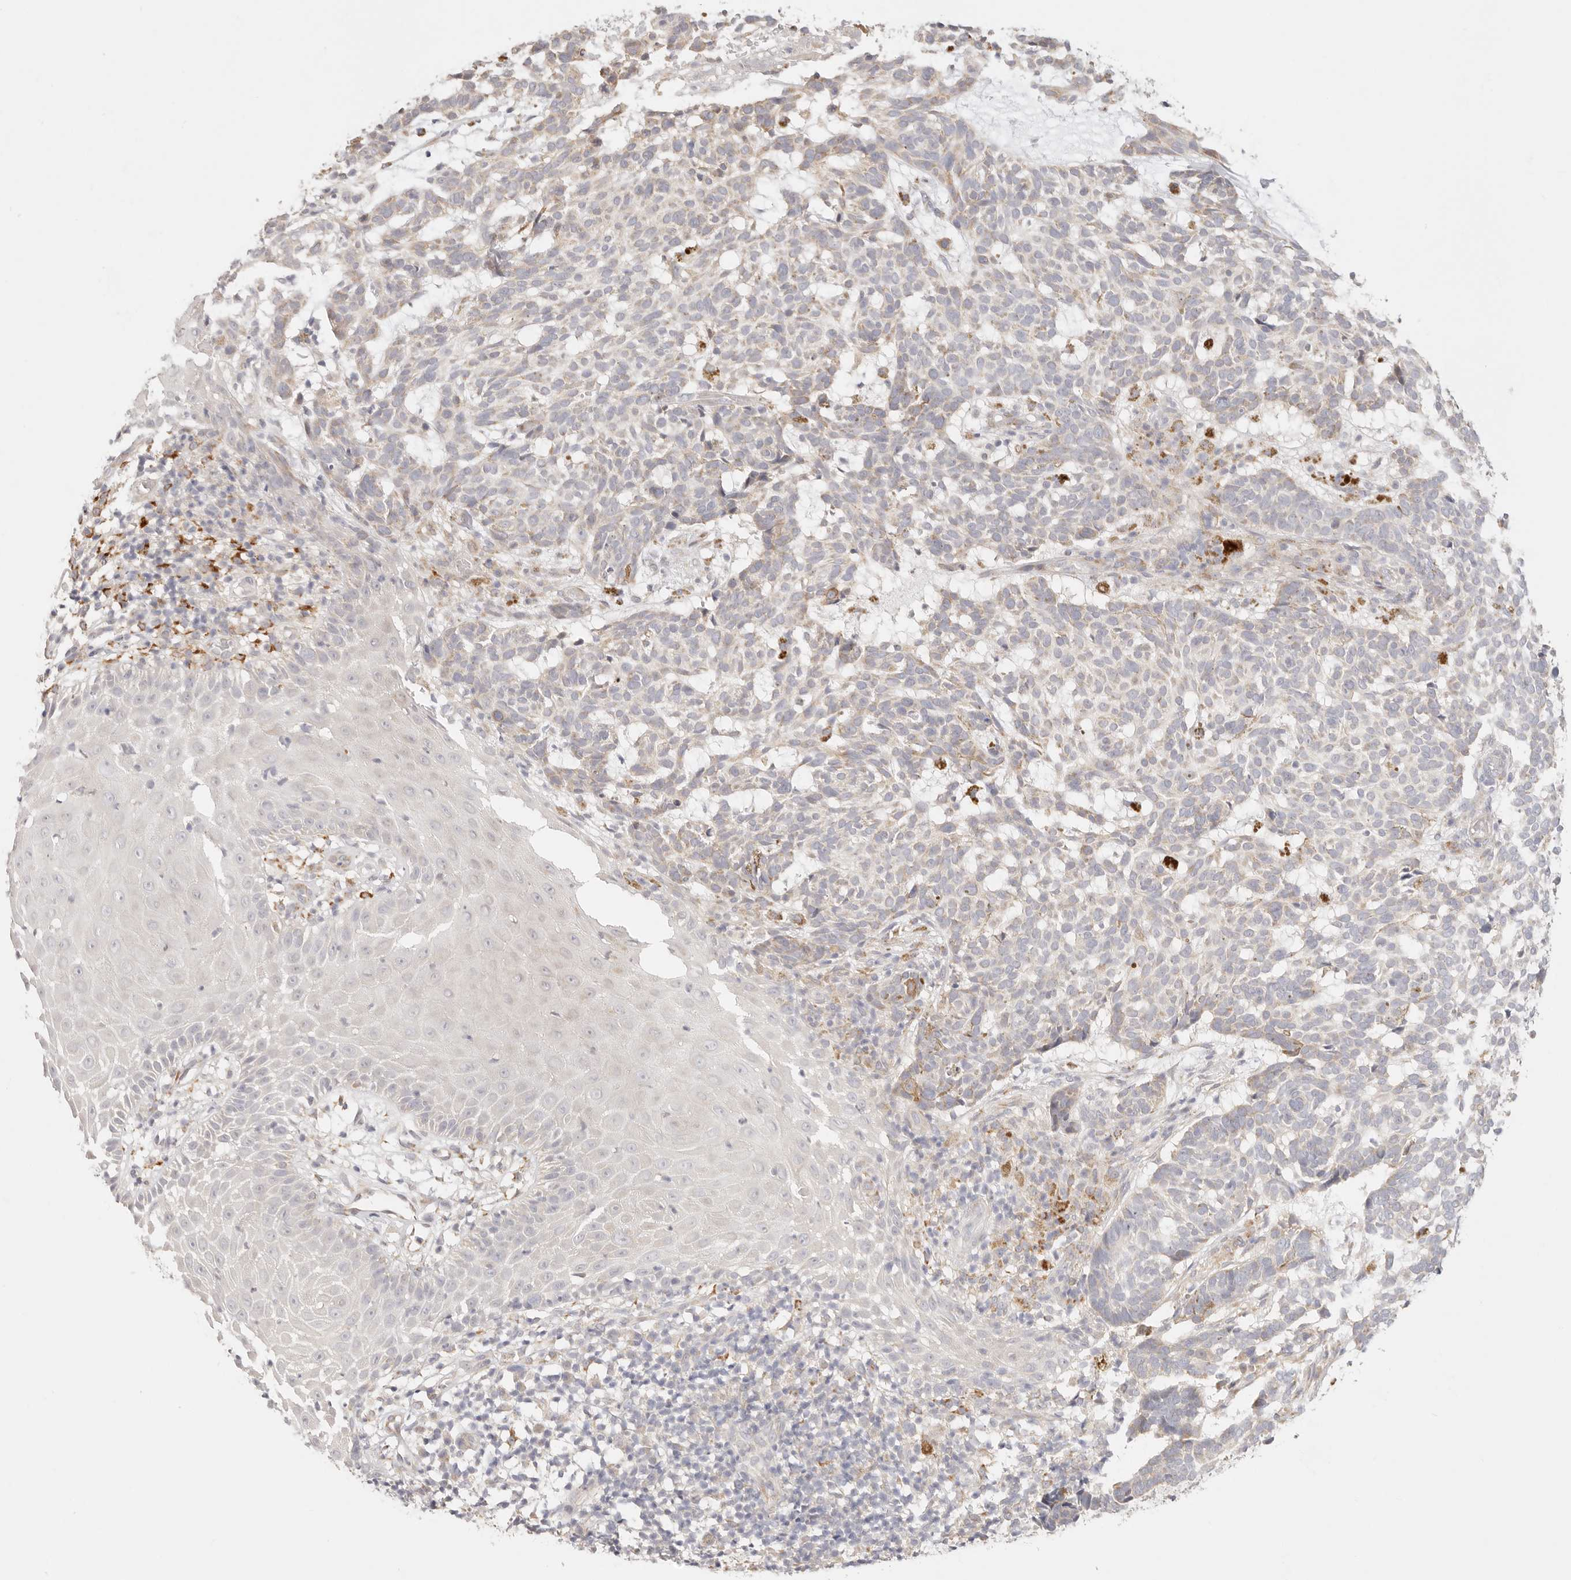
{"staining": {"intensity": "weak", "quantity": "<25%", "location": "cytoplasmic/membranous"}, "tissue": "skin cancer", "cell_type": "Tumor cells", "image_type": "cancer", "snomed": [{"axis": "morphology", "description": "Basal cell carcinoma"}, {"axis": "topography", "description": "Skin"}], "caption": "IHC histopathology image of neoplastic tissue: human skin cancer (basal cell carcinoma) stained with DAB (3,3'-diaminobenzidine) displays no significant protein positivity in tumor cells.", "gene": "GPR156", "patient": {"sex": "male", "age": 85}}